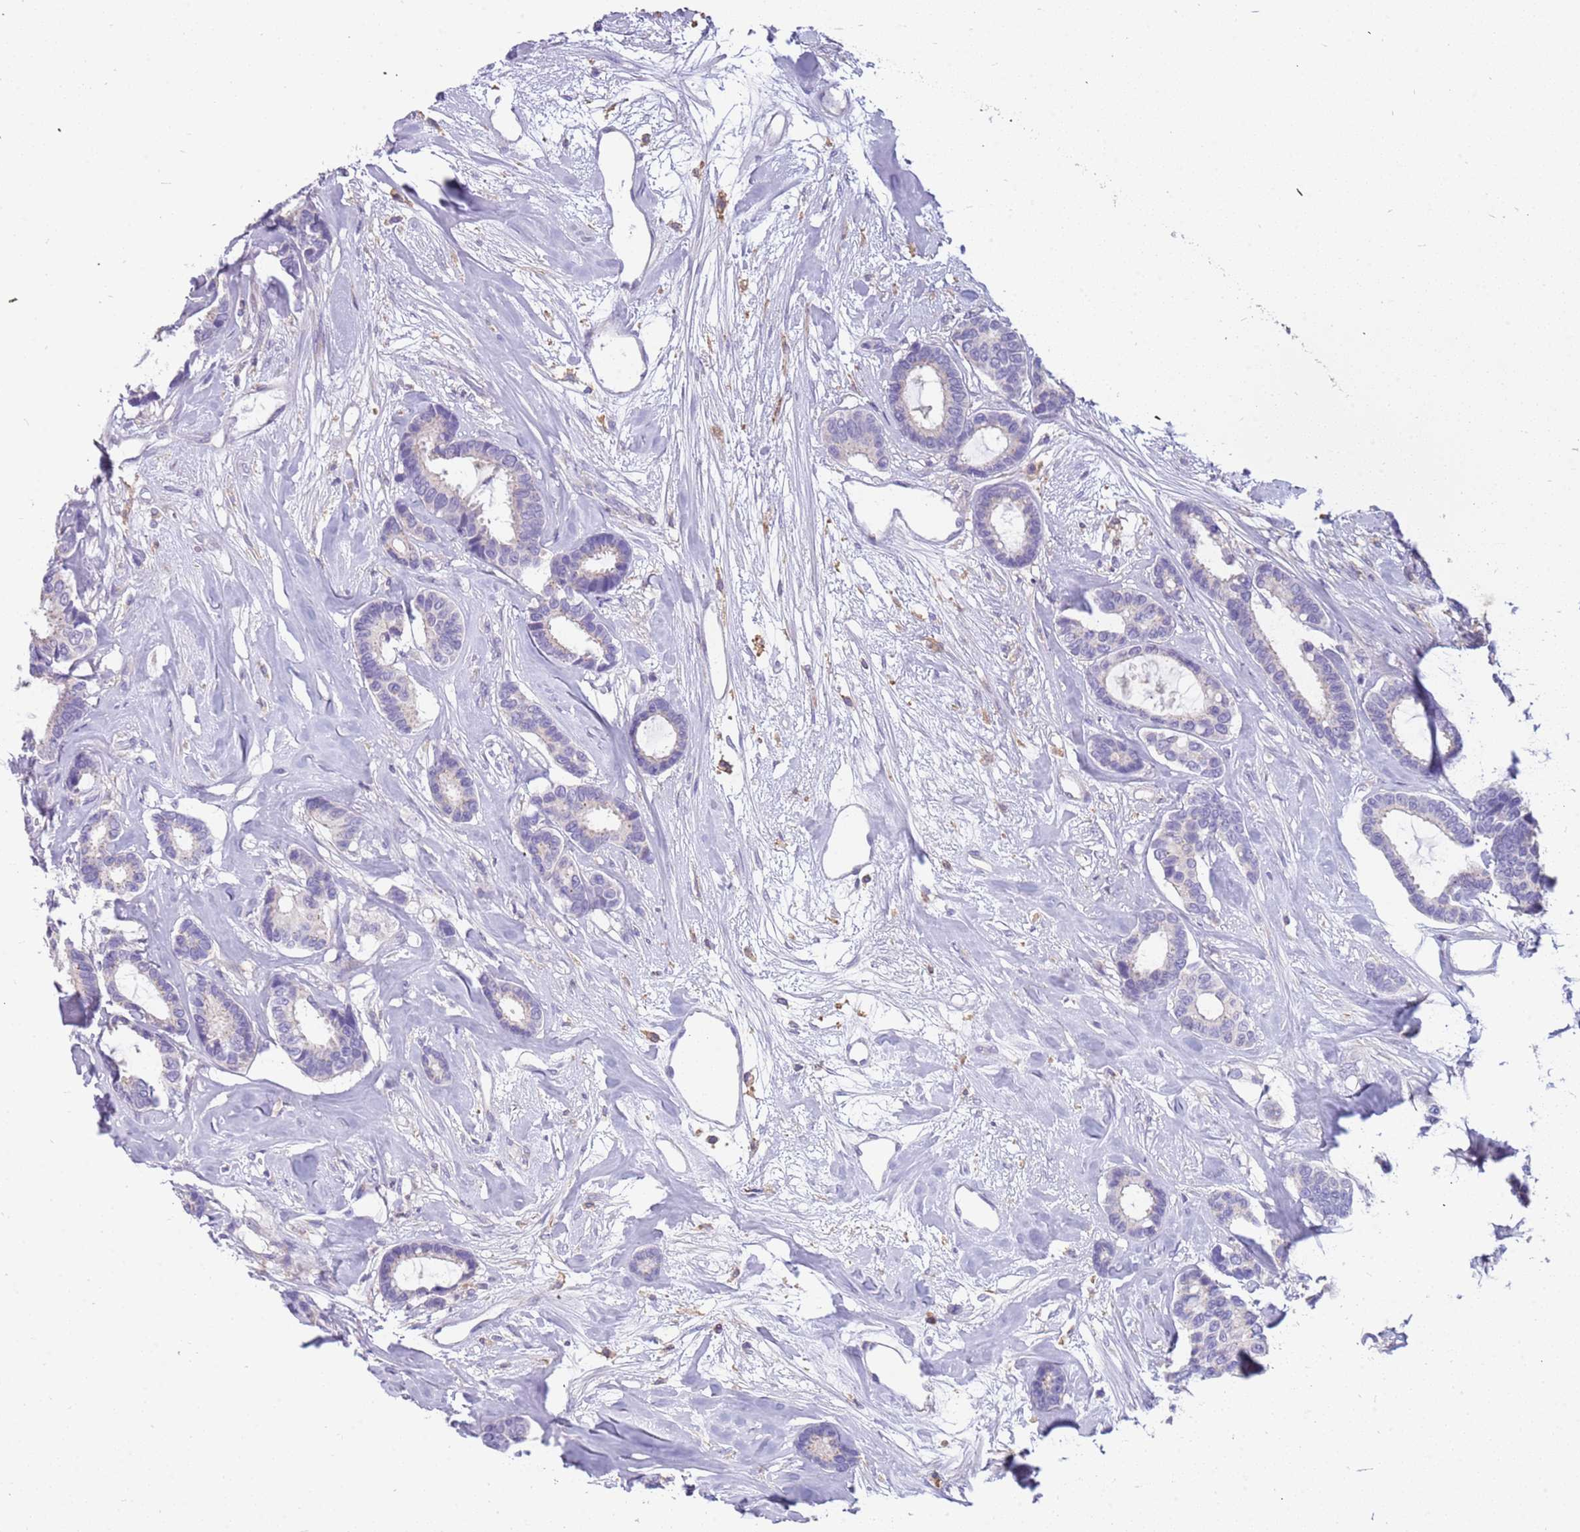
{"staining": {"intensity": "negative", "quantity": "none", "location": "none"}, "tissue": "breast cancer", "cell_type": "Tumor cells", "image_type": "cancer", "snomed": [{"axis": "morphology", "description": "Duct carcinoma"}, {"axis": "topography", "description": "Breast"}], "caption": "Immunohistochemistry histopathology image of neoplastic tissue: human infiltrating ductal carcinoma (breast) stained with DAB (3,3'-diaminobenzidine) shows no significant protein staining in tumor cells.", "gene": "RHCG", "patient": {"sex": "female", "age": 87}}